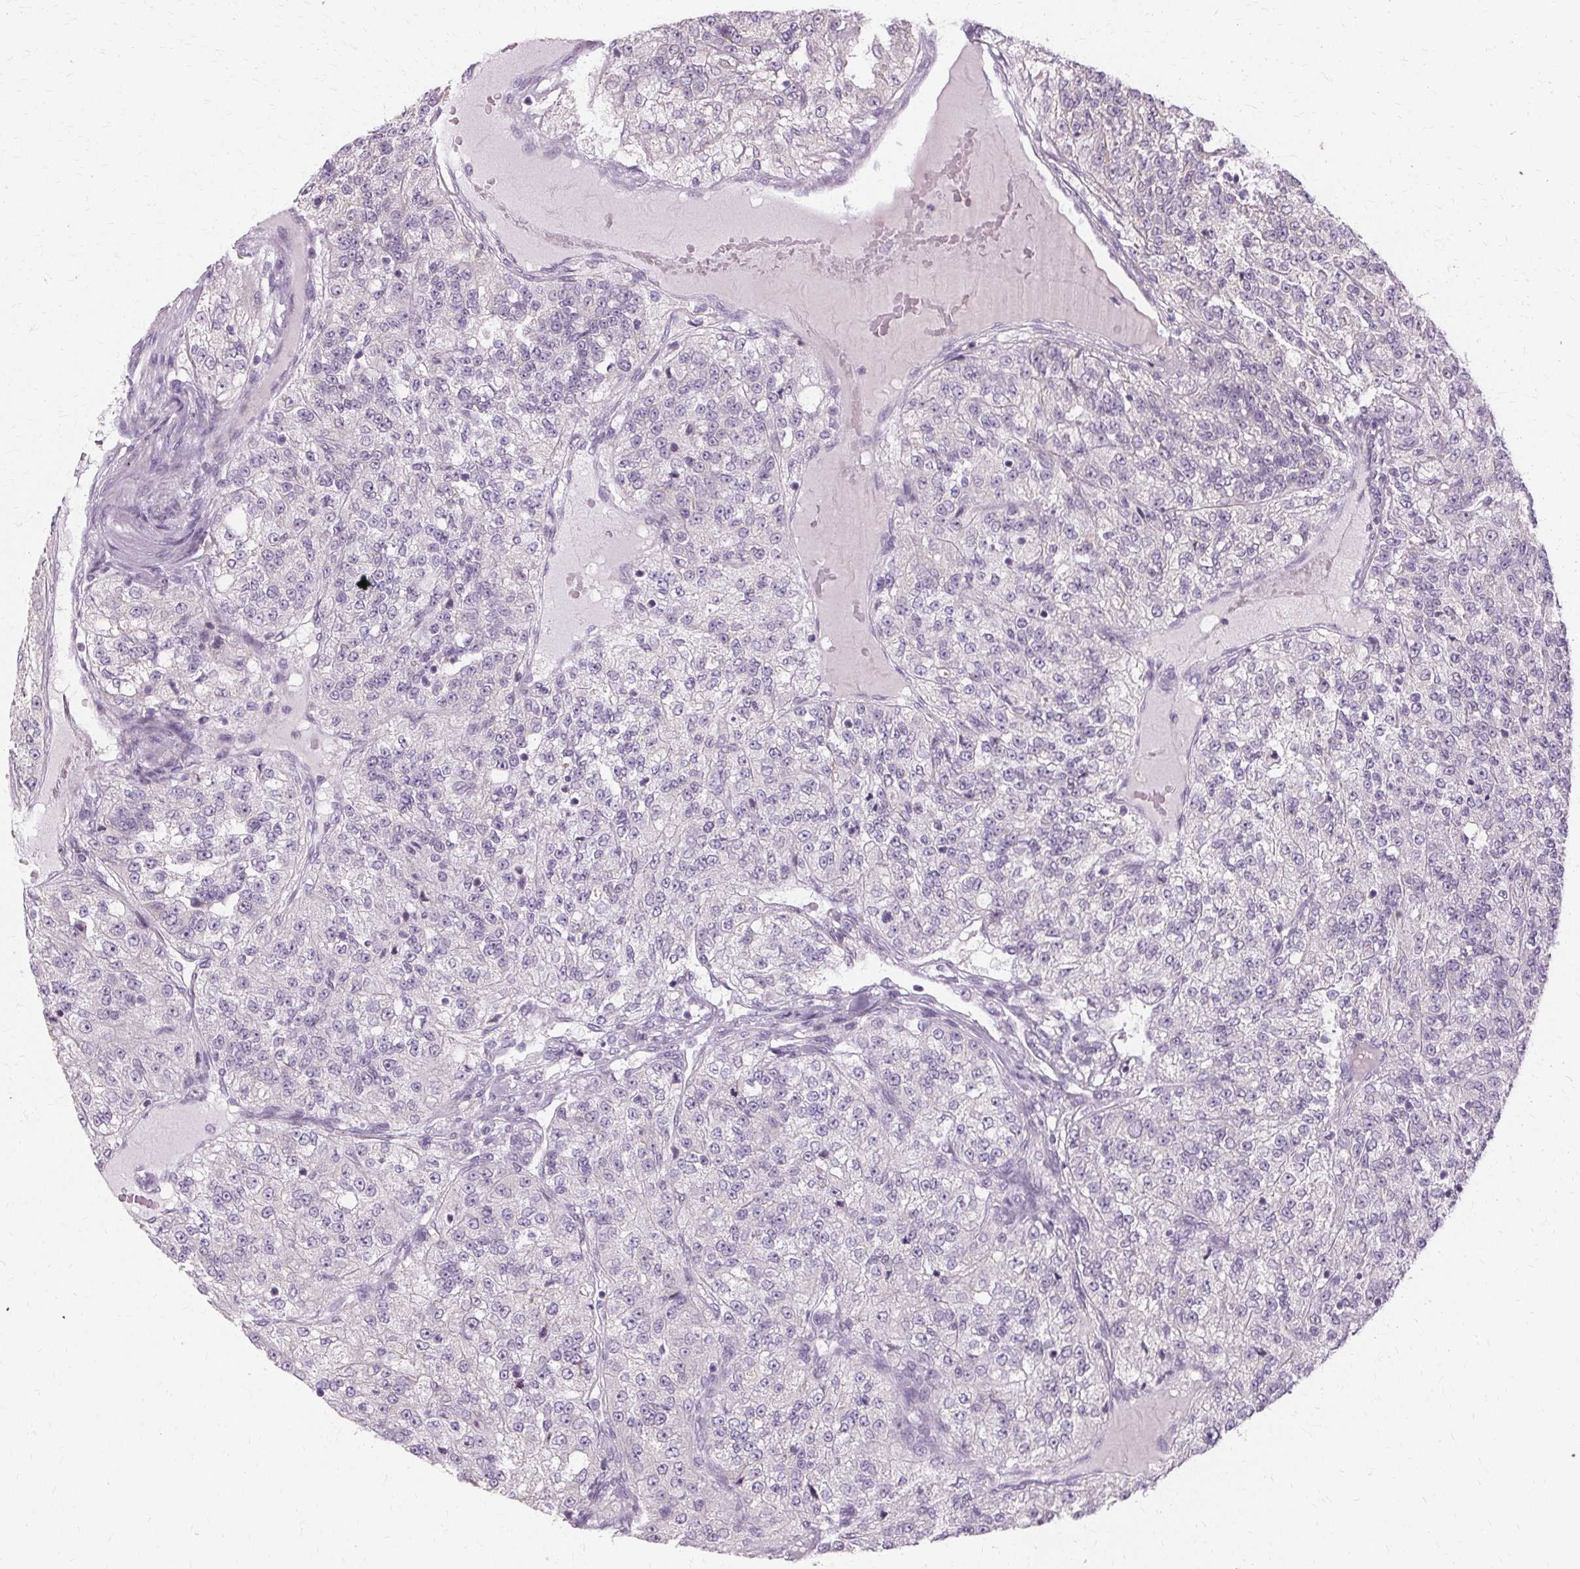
{"staining": {"intensity": "negative", "quantity": "none", "location": "none"}, "tissue": "renal cancer", "cell_type": "Tumor cells", "image_type": "cancer", "snomed": [{"axis": "morphology", "description": "Adenocarcinoma, NOS"}, {"axis": "topography", "description": "Kidney"}], "caption": "There is no significant expression in tumor cells of renal cancer (adenocarcinoma).", "gene": "FCRL3", "patient": {"sex": "female", "age": 63}}